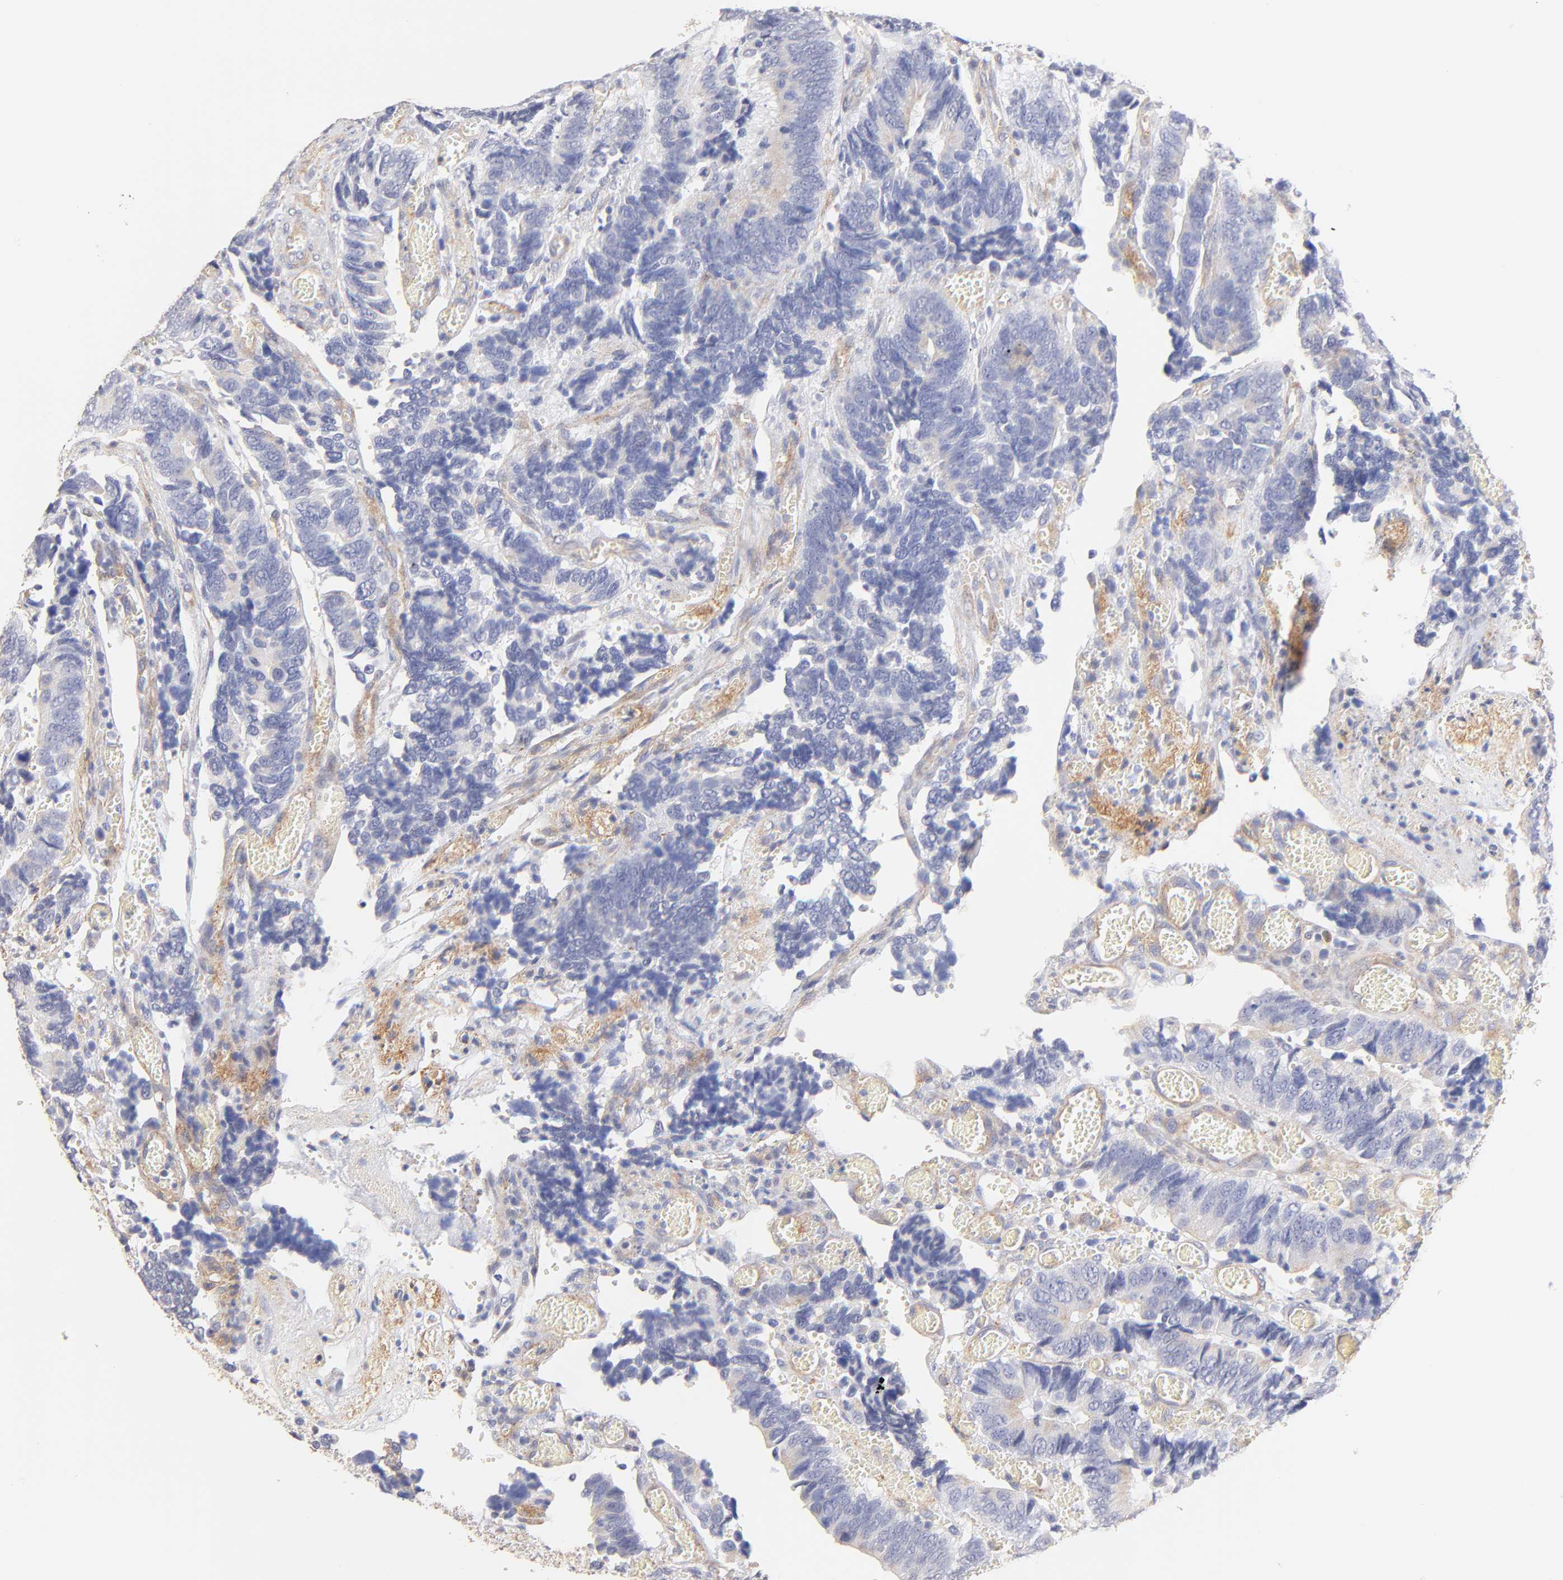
{"staining": {"intensity": "weak", "quantity": "<25%", "location": "cytoplasmic/membranous"}, "tissue": "colorectal cancer", "cell_type": "Tumor cells", "image_type": "cancer", "snomed": [{"axis": "morphology", "description": "Adenocarcinoma, NOS"}, {"axis": "topography", "description": "Colon"}], "caption": "Immunohistochemistry (IHC) image of colorectal cancer (adenocarcinoma) stained for a protein (brown), which exhibits no expression in tumor cells. The staining is performed using DAB brown chromogen with nuclei counter-stained in using hematoxylin.", "gene": "ACTRT1", "patient": {"sex": "male", "age": 72}}